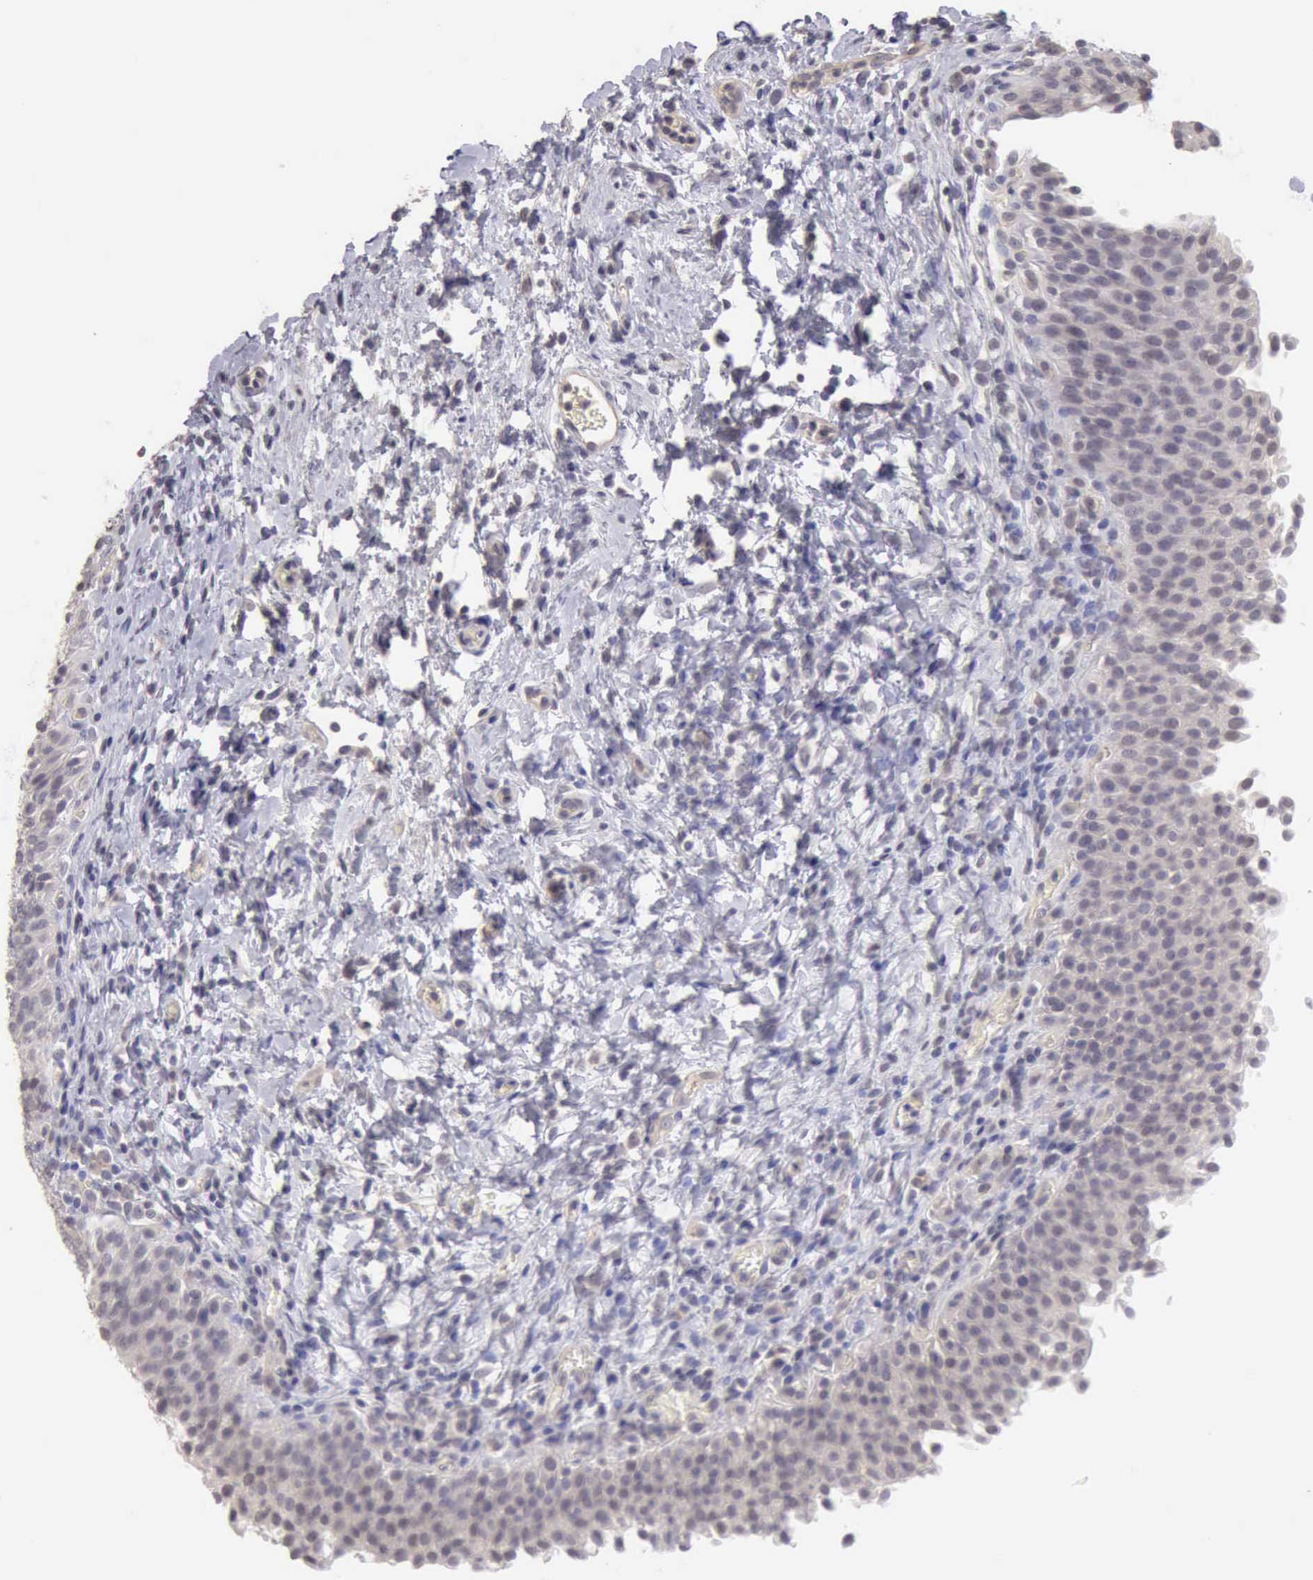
{"staining": {"intensity": "negative", "quantity": "none", "location": "none"}, "tissue": "urinary bladder", "cell_type": "Urothelial cells", "image_type": "normal", "snomed": [{"axis": "morphology", "description": "Normal tissue, NOS"}, {"axis": "topography", "description": "Urinary bladder"}], "caption": "Photomicrograph shows no protein staining in urothelial cells of unremarkable urinary bladder.", "gene": "KCND1", "patient": {"sex": "male", "age": 51}}